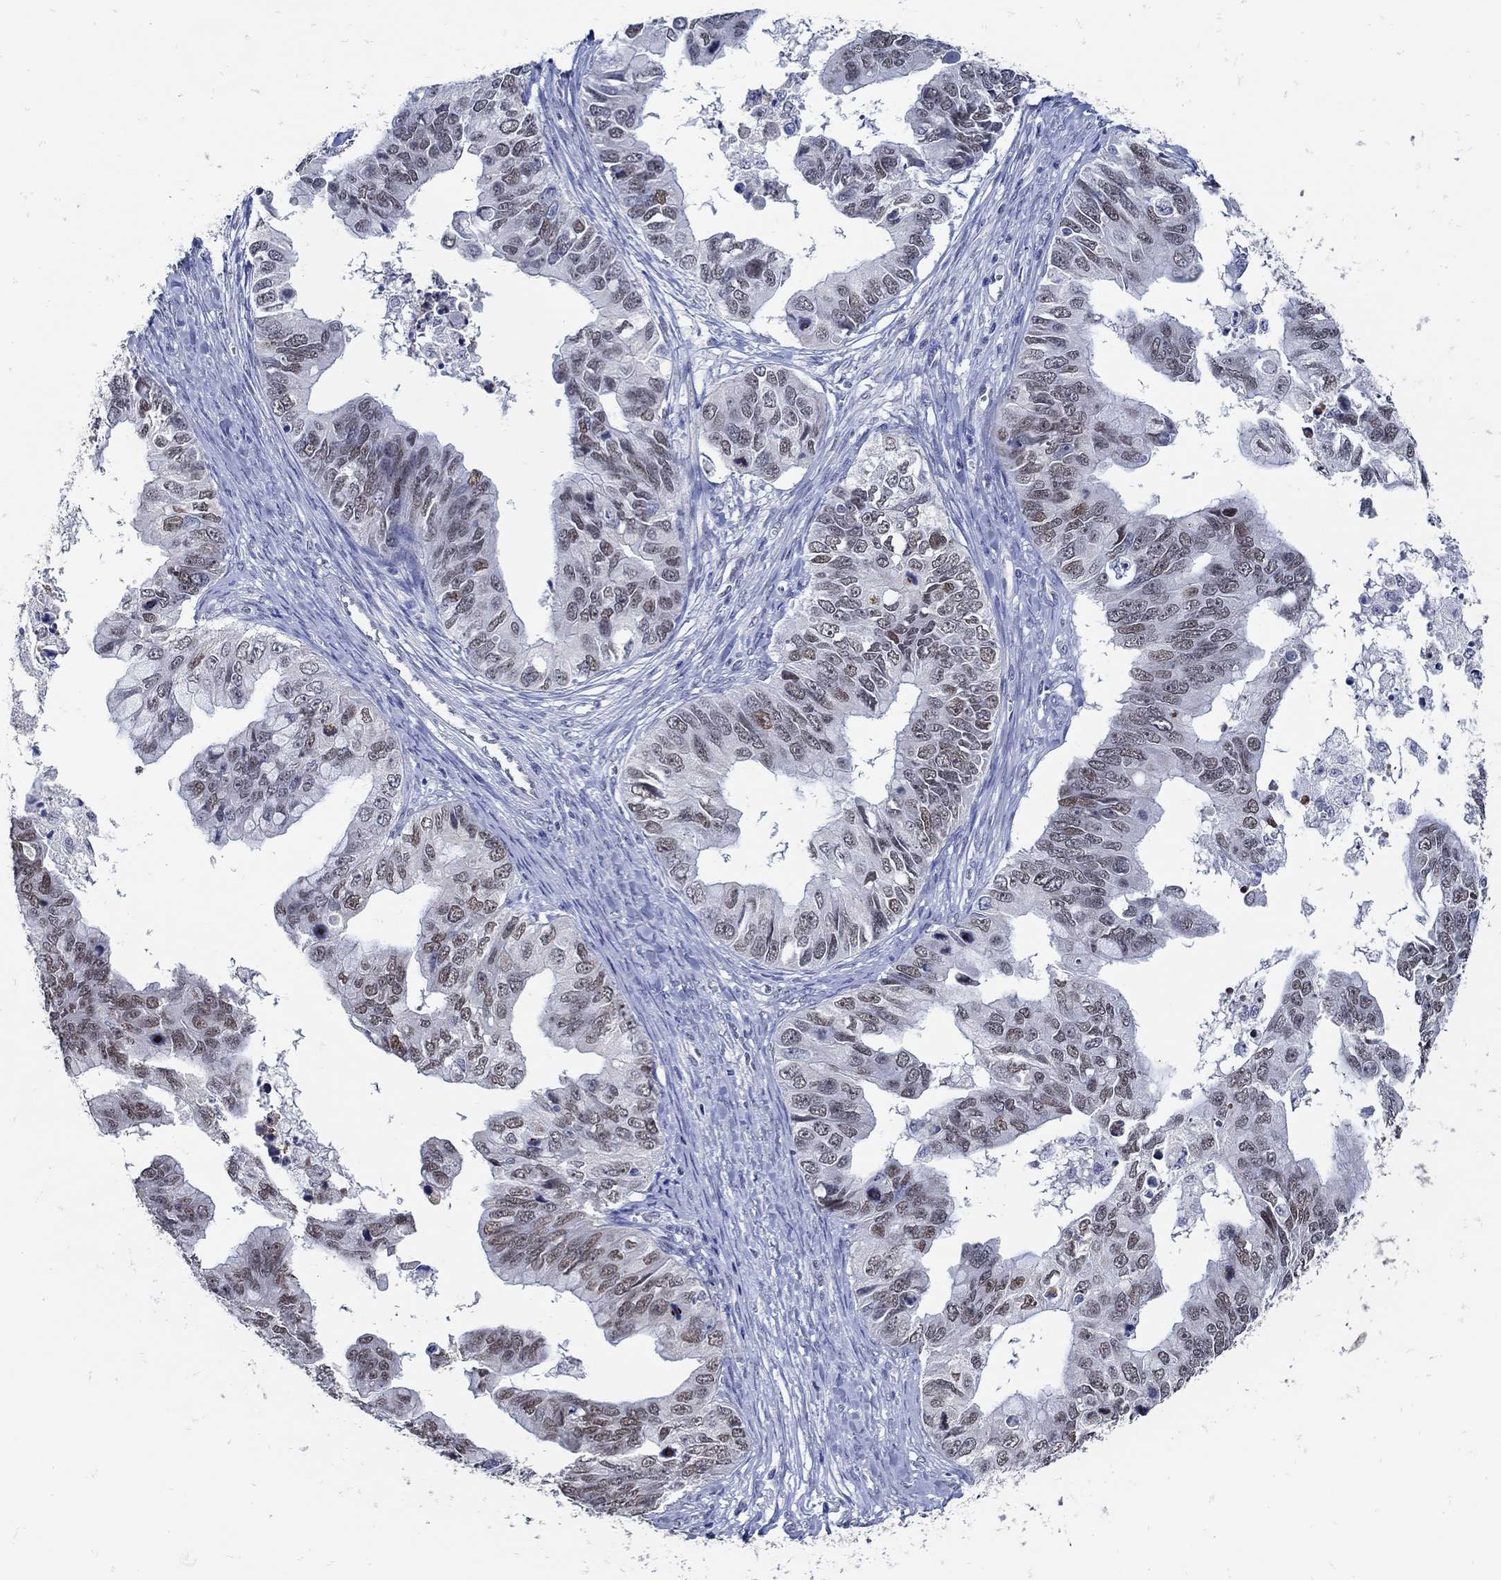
{"staining": {"intensity": "weak", "quantity": "25%-75%", "location": "nuclear"}, "tissue": "ovarian cancer", "cell_type": "Tumor cells", "image_type": "cancer", "snomed": [{"axis": "morphology", "description": "Cystadenocarcinoma, mucinous, NOS"}, {"axis": "topography", "description": "Ovary"}], "caption": "Protein analysis of ovarian mucinous cystadenocarcinoma tissue reveals weak nuclear positivity in approximately 25%-75% of tumor cells.", "gene": "KCNN3", "patient": {"sex": "female", "age": 76}}